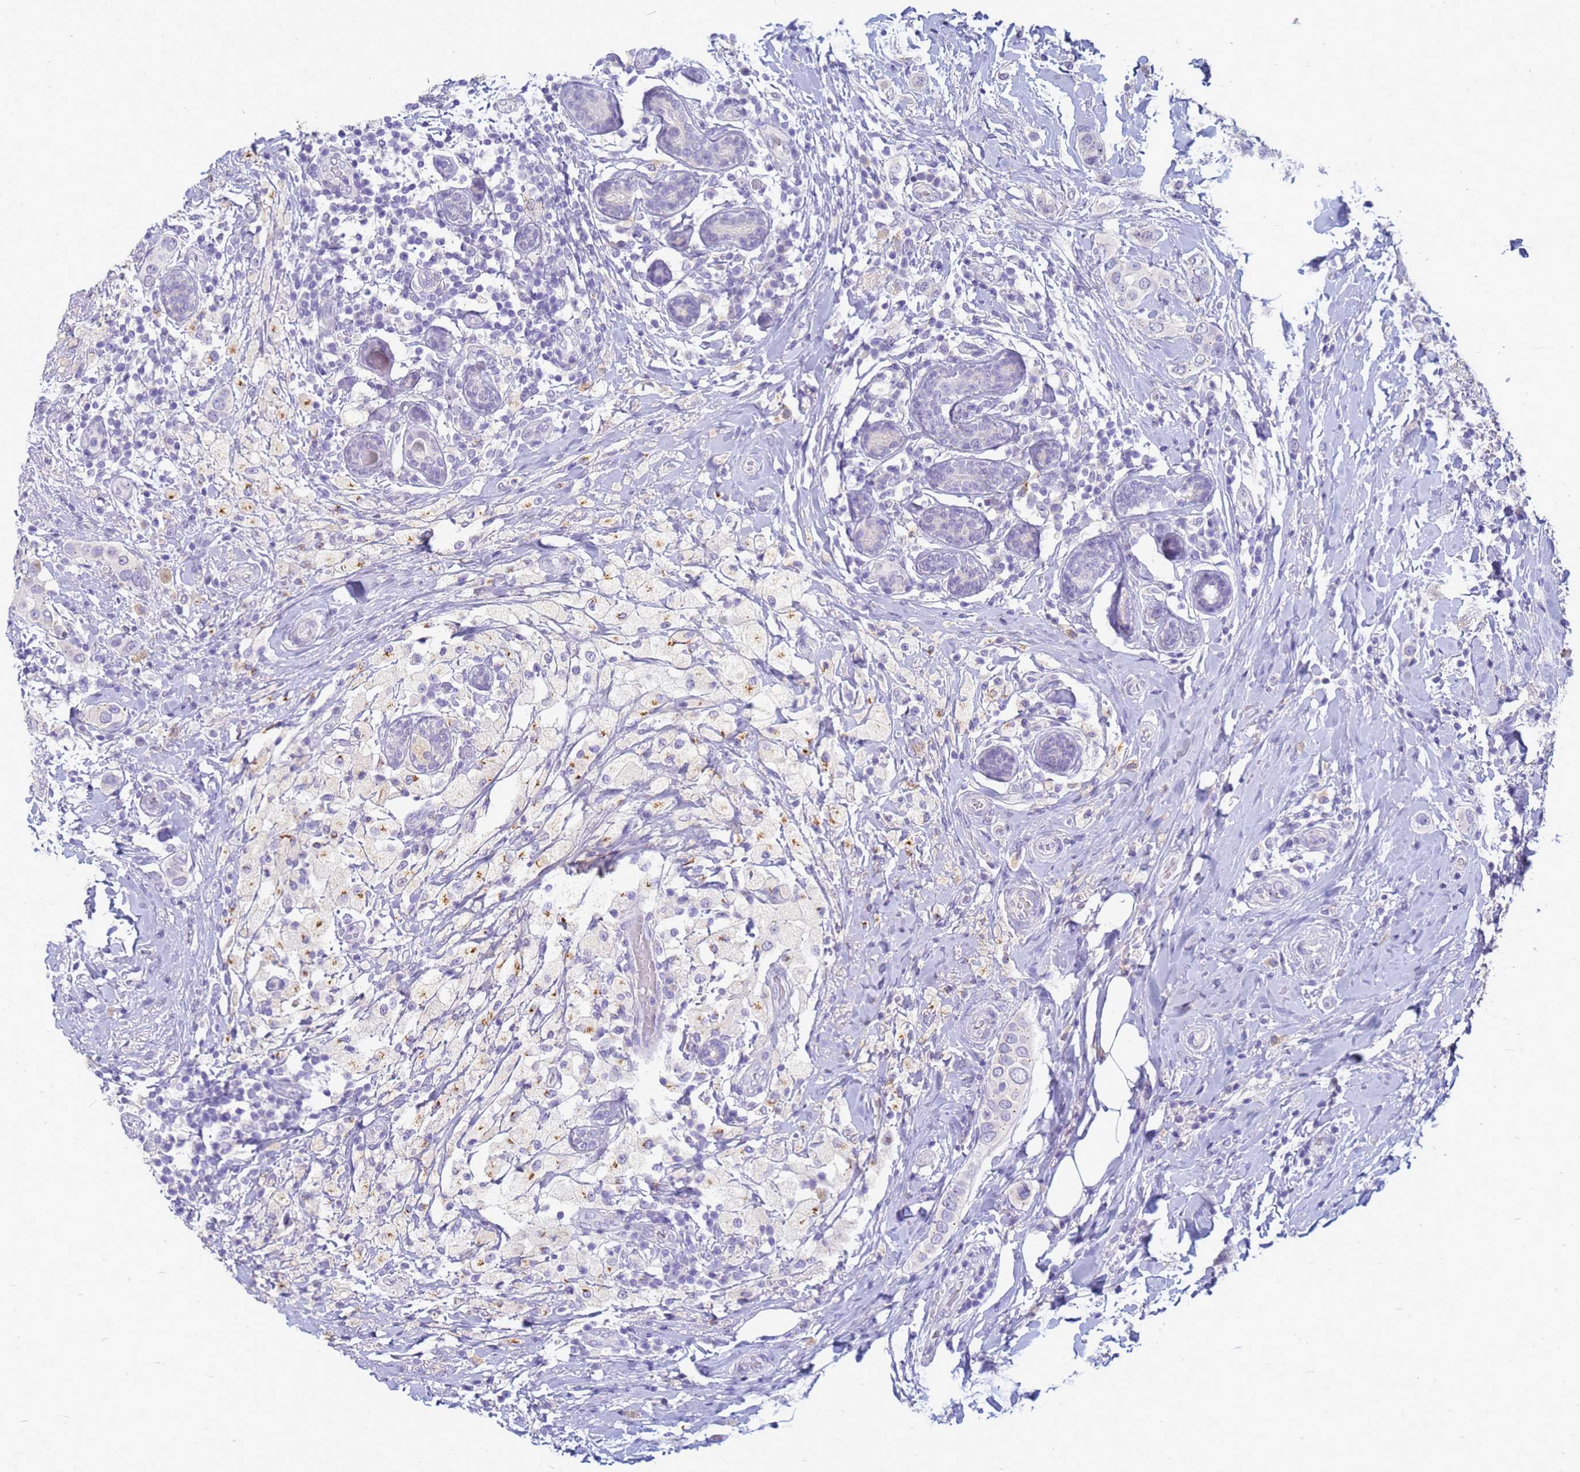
{"staining": {"intensity": "negative", "quantity": "none", "location": "none"}, "tissue": "breast cancer", "cell_type": "Tumor cells", "image_type": "cancer", "snomed": [{"axis": "morphology", "description": "Lobular carcinoma"}, {"axis": "topography", "description": "Breast"}], "caption": "Breast cancer (lobular carcinoma) was stained to show a protein in brown. There is no significant expression in tumor cells.", "gene": "B3GNT8", "patient": {"sex": "female", "age": 51}}